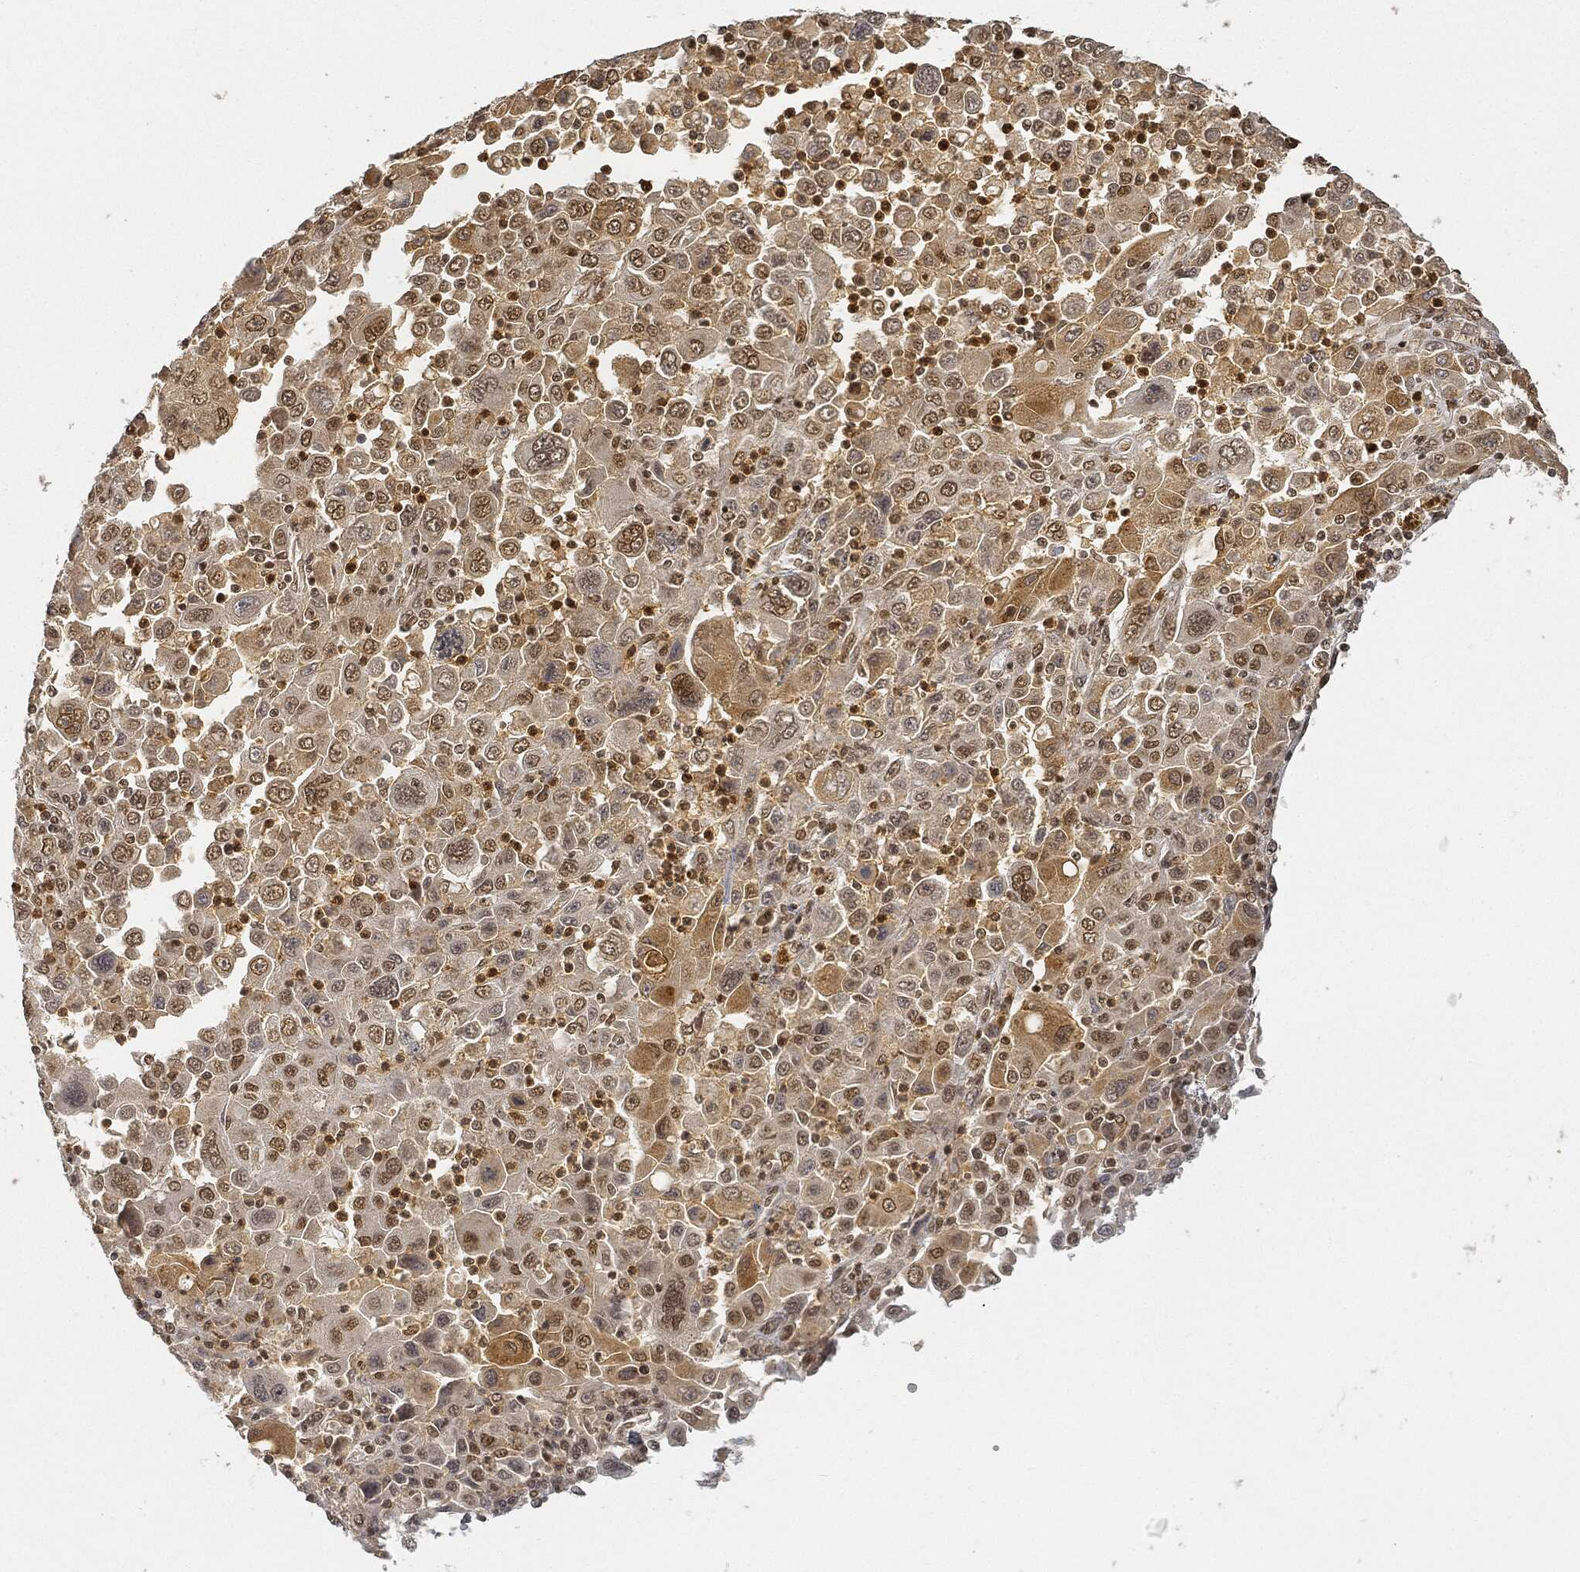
{"staining": {"intensity": "moderate", "quantity": "25%-75%", "location": "cytoplasmic/membranous,nuclear"}, "tissue": "stomach cancer", "cell_type": "Tumor cells", "image_type": "cancer", "snomed": [{"axis": "morphology", "description": "Adenocarcinoma, NOS"}, {"axis": "topography", "description": "Stomach"}], "caption": "Human adenocarcinoma (stomach) stained with a protein marker shows moderate staining in tumor cells.", "gene": "CIB1", "patient": {"sex": "male", "age": 56}}